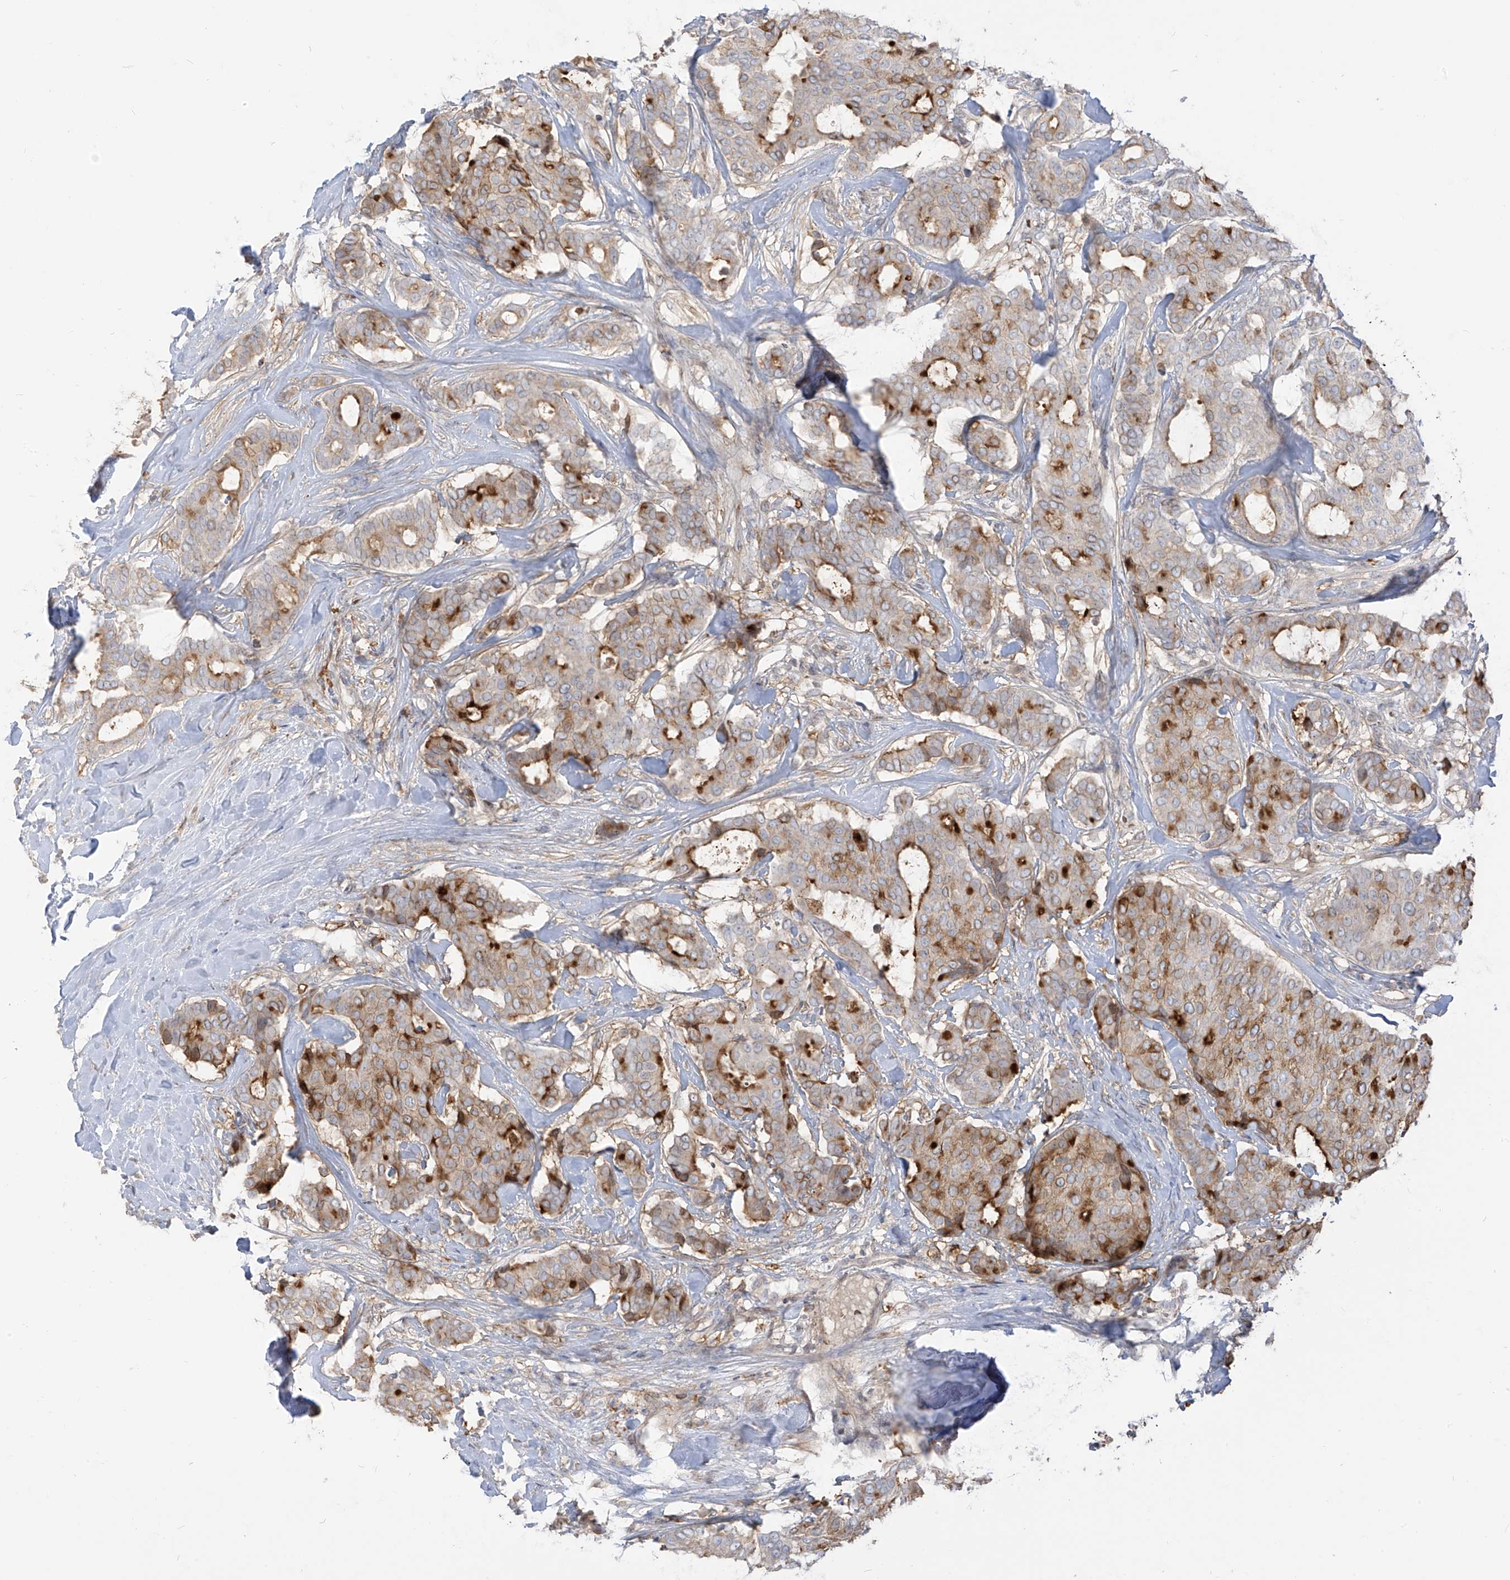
{"staining": {"intensity": "moderate", "quantity": "<25%", "location": "cytoplasmic/membranous"}, "tissue": "breast cancer", "cell_type": "Tumor cells", "image_type": "cancer", "snomed": [{"axis": "morphology", "description": "Duct carcinoma"}, {"axis": "topography", "description": "Breast"}], "caption": "The photomicrograph reveals staining of breast cancer (invasive ductal carcinoma), revealing moderate cytoplasmic/membranous protein staining (brown color) within tumor cells.", "gene": "ZGRF1", "patient": {"sex": "female", "age": 75}}